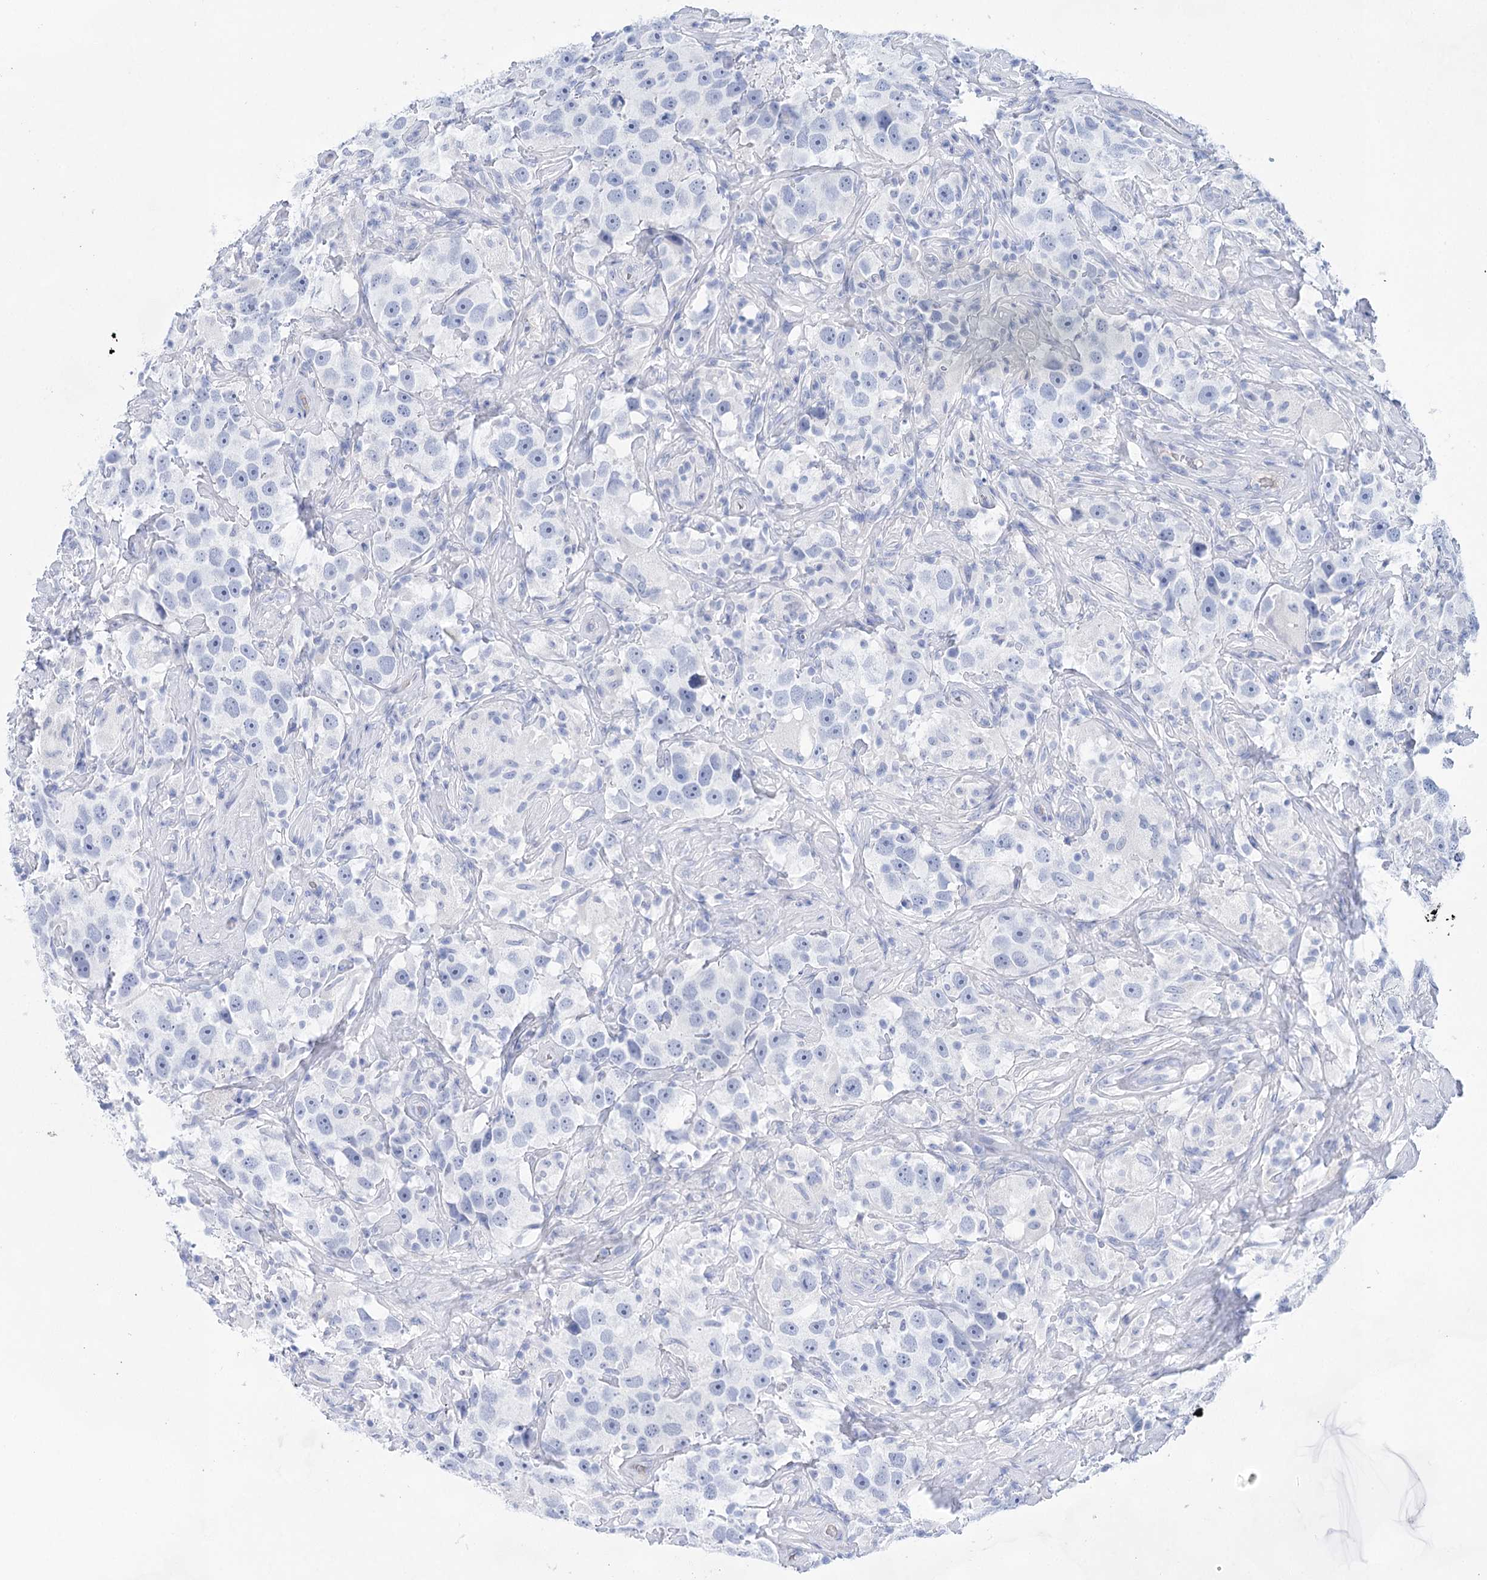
{"staining": {"intensity": "negative", "quantity": "none", "location": "none"}, "tissue": "testis cancer", "cell_type": "Tumor cells", "image_type": "cancer", "snomed": [{"axis": "morphology", "description": "Seminoma, NOS"}, {"axis": "topography", "description": "Testis"}], "caption": "Immunohistochemistry (IHC) histopathology image of neoplastic tissue: testis cancer stained with DAB (3,3'-diaminobenzidine) shows no significant protein expression in tumor cells.", "gene": "LALBA", "patient": {"sex": "male", "age": 49}}